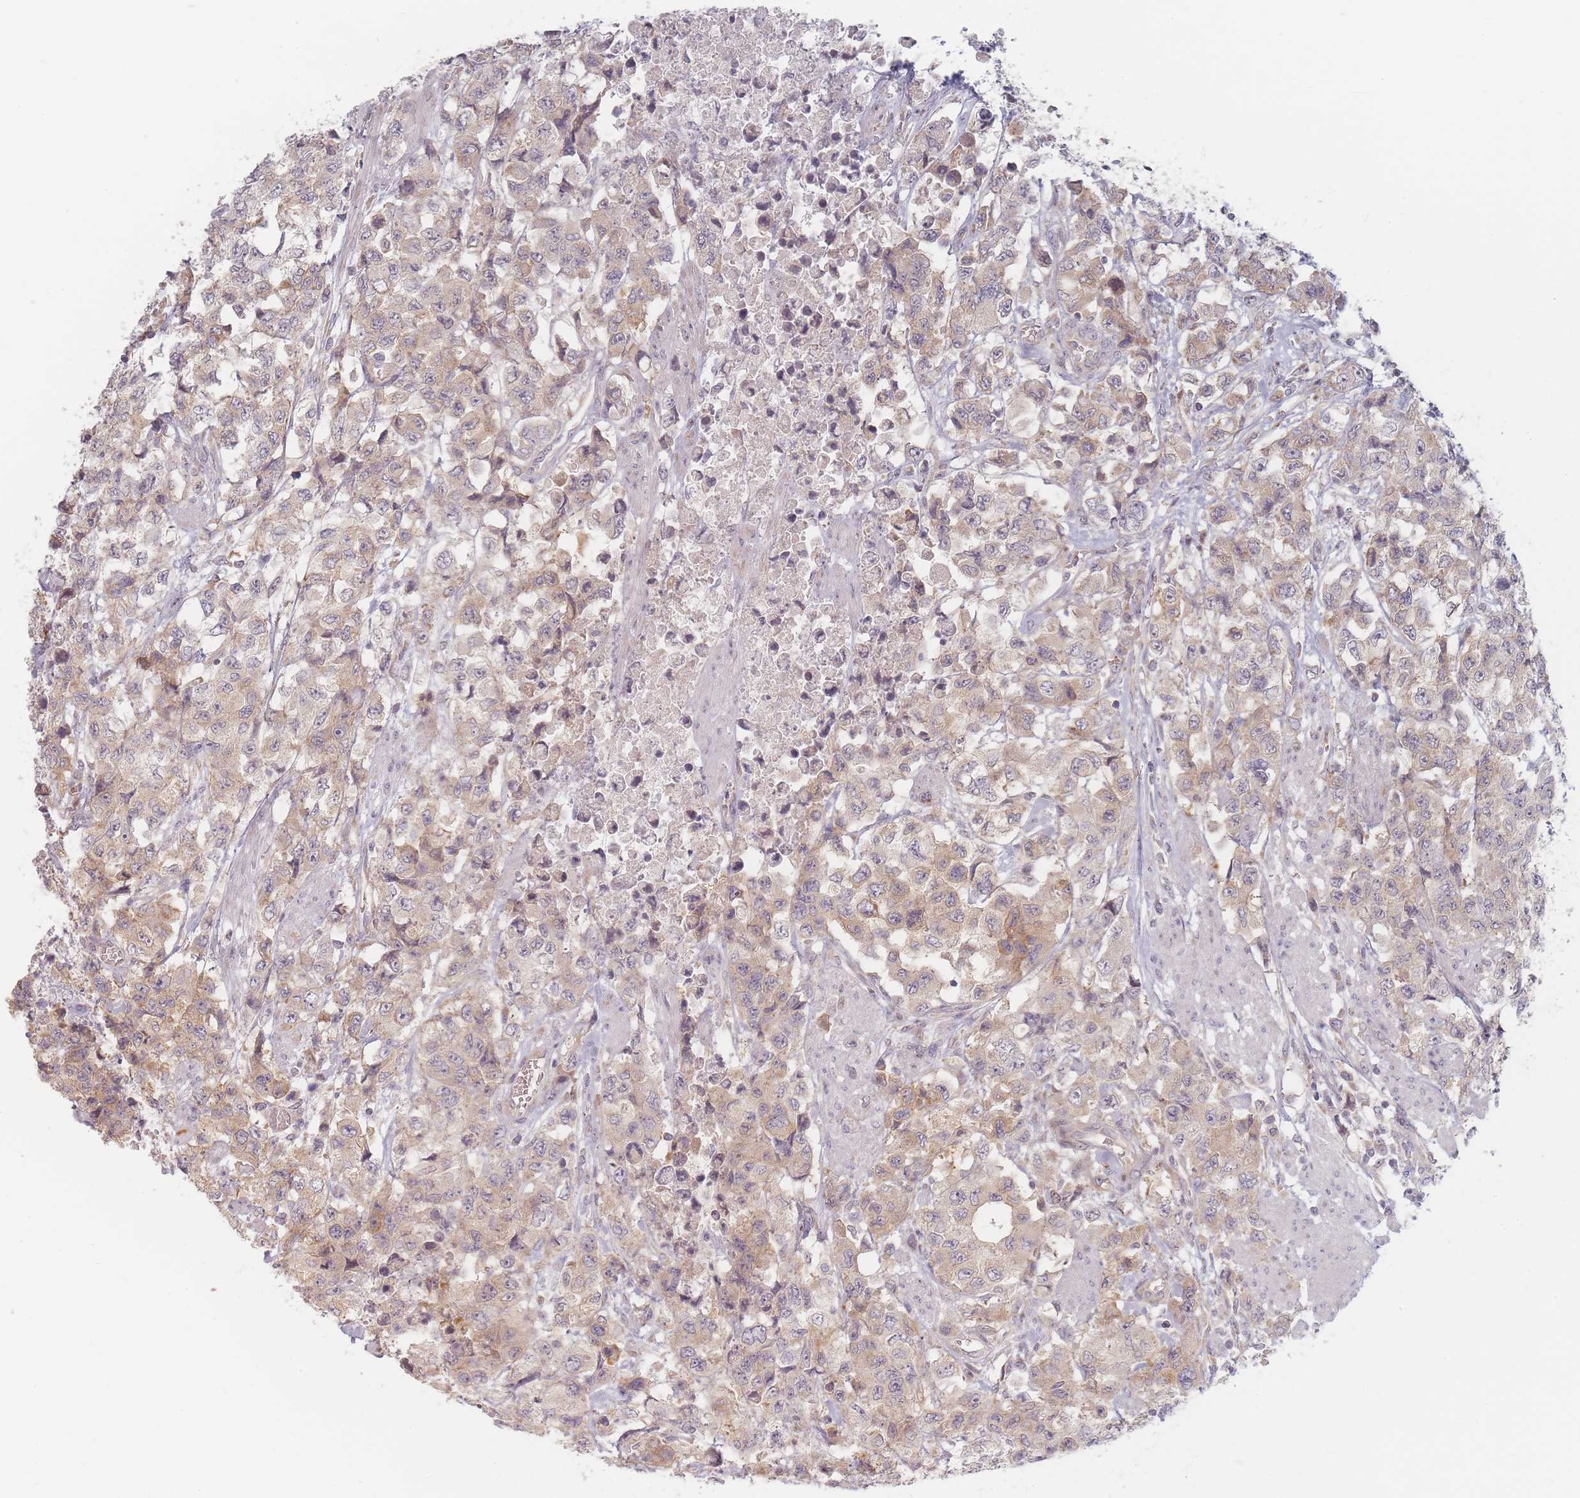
{"staining": {"intensity": "weak", "quantity": ">75%", "location": "cytoplasmic/membranous"}, "tissue": "urothelial cancer", "cell_type": "Tumor cells", "image_type": "cancer", "snomed": [{"axis": "morphology", "description": "Urothelial carcinoma, High grade"}, {"axis": "topography", "description": "Urinary bladder"}], "caption": "Urothelial cancer stained for a protein shows weak cytoplasmic/membranous positivity in tumor cells. (DAB (3,3'-diaminobenzidine) = brown stain, brightfield microscopy at high magnification).", "gene": "ZKSCAN7", "patient": {"sex": "female", "age": 78}}